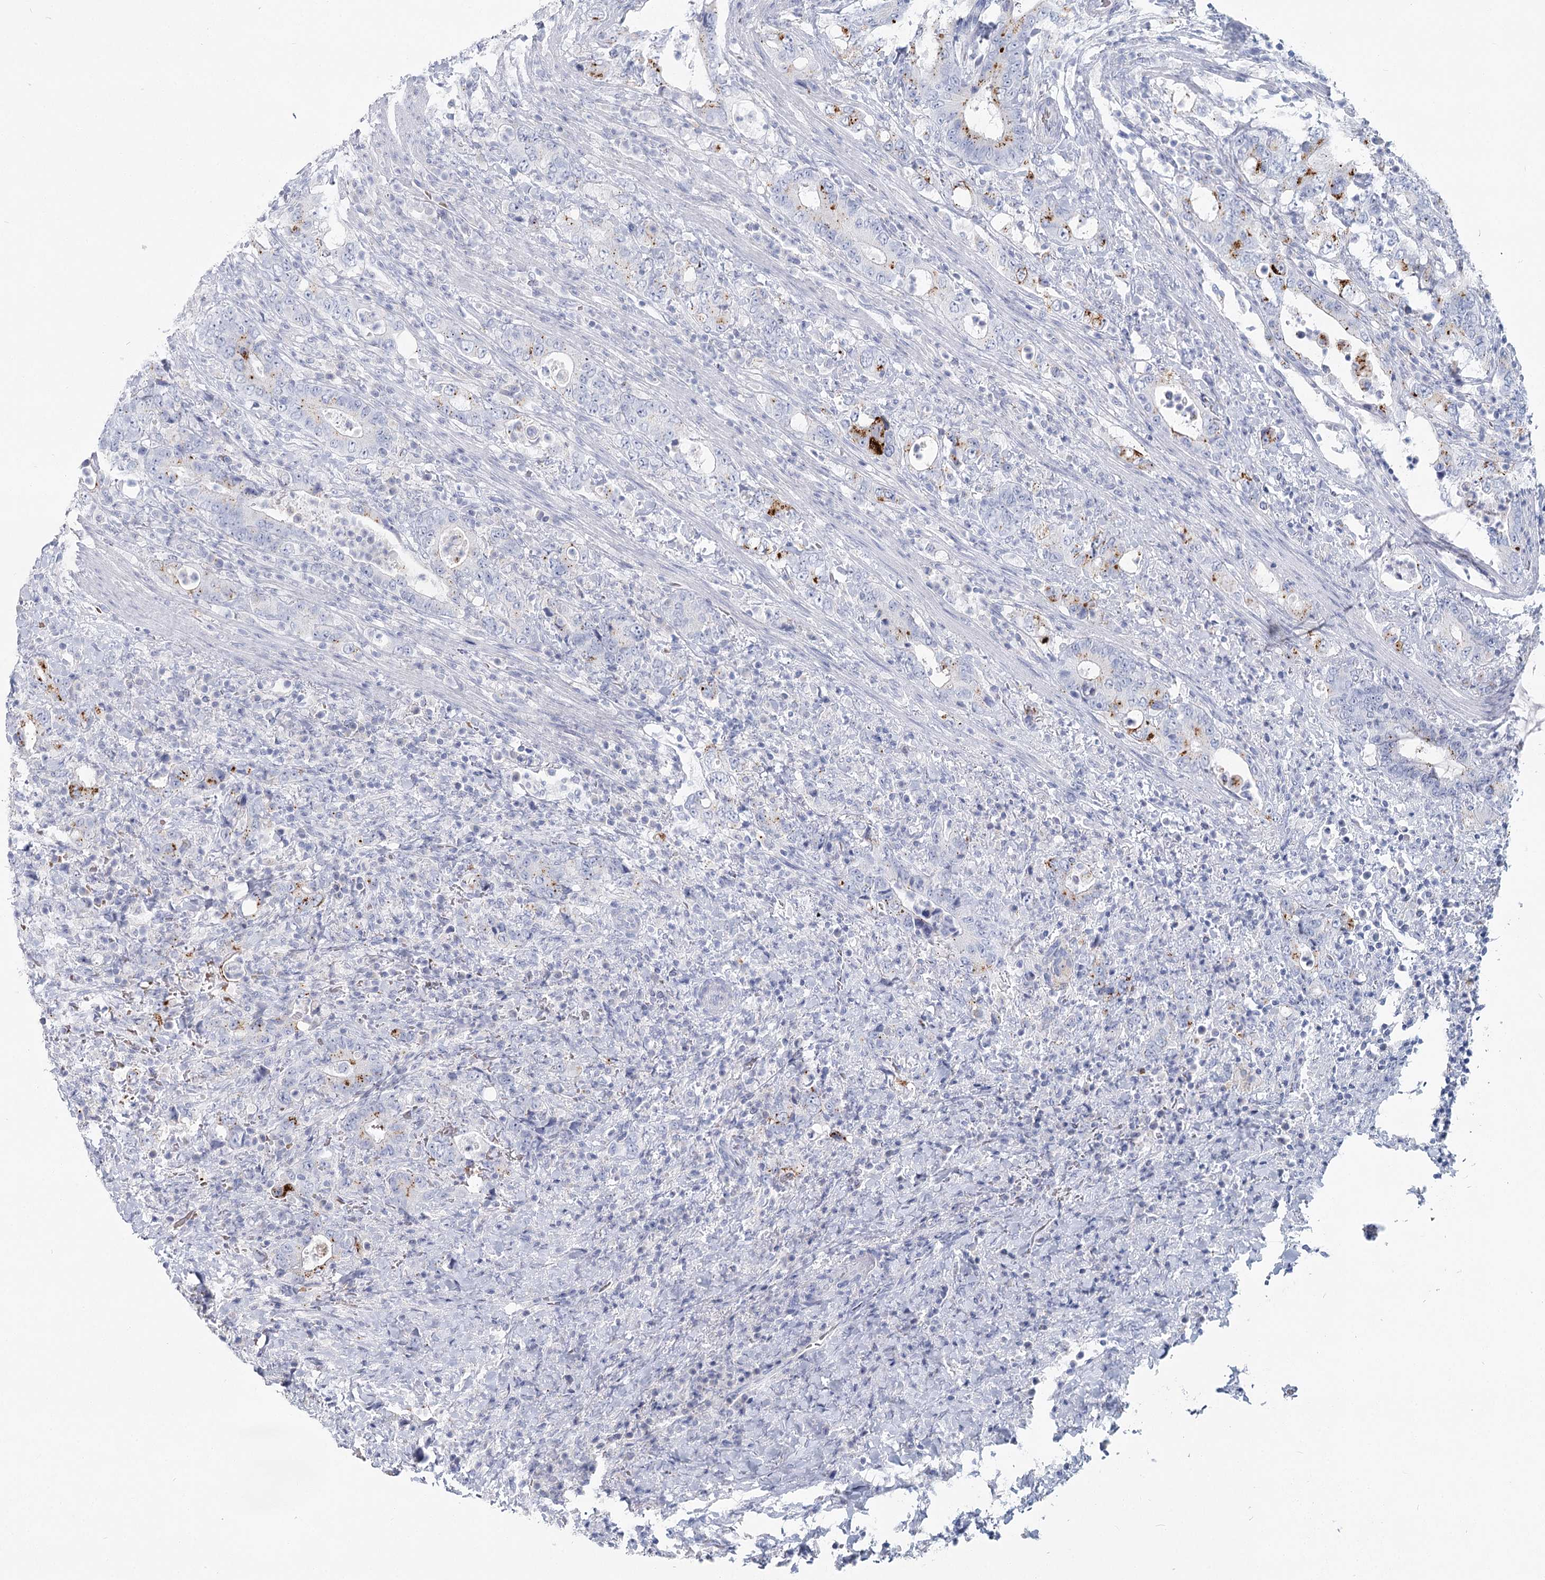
{"staining": {"intensity": "moderate", "quantity": "<25%", "location": "cytoplasmic/membranous"}, "tissue": "colorectal cancer", "cell_type": "Tumor cells", "image_type": "cancer", "snomed": [{"axis": "morphology", "description": "Adenocarcinoma, NOS"}, {"axis": "topography", "description": "Colon"}], "caption": "A photomicrograph showing moderate cytoplasmic/membranous expression in approximately <25% of tumor cells in colorectal cancer (adenocarcinoma), as visualized by brown immunohistochemical staining.", "gene": "IFIT5", "patient": {"sex": "female", "age": 75}}